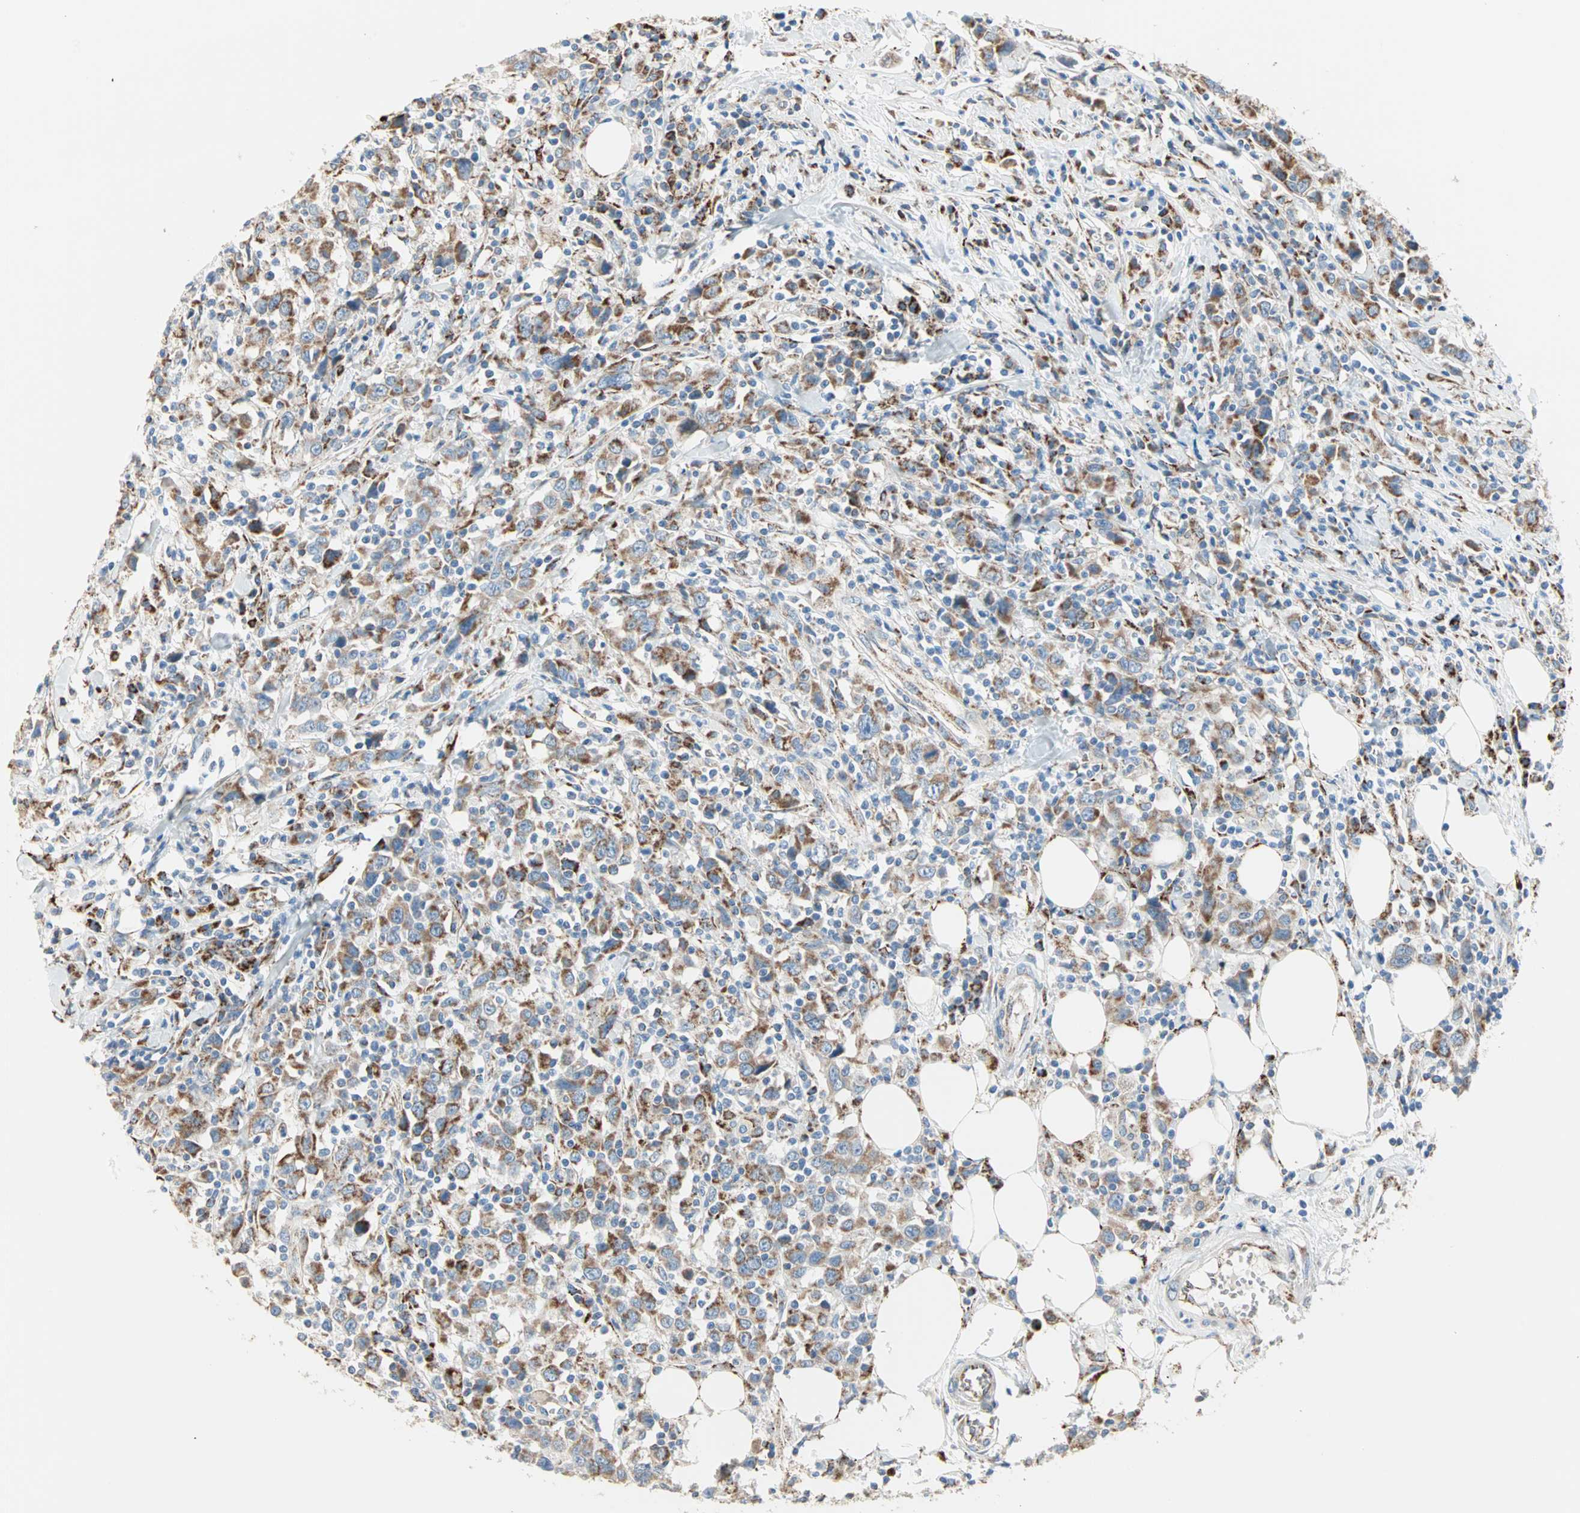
{"staining": {"intensity": "strong", "quantity": ">75%", "location": "cytoplasmic/membranous"}, "tissue": "urothelial cancer", "cell_type": "Tumor cells", "image_type": "cancer", "snomed": [{"axis": "morphology", "description": "Urothelial carcinoma, High grade"}, {"axis": "topography", "description": "Urinary bladder"}], "caption": "Urothelial cancer stained for a protein shows strong cytoplasmic/membranous positivity in tumor cells.", "gene": "TST", "patient": {"sex": "male", "age": 61}}